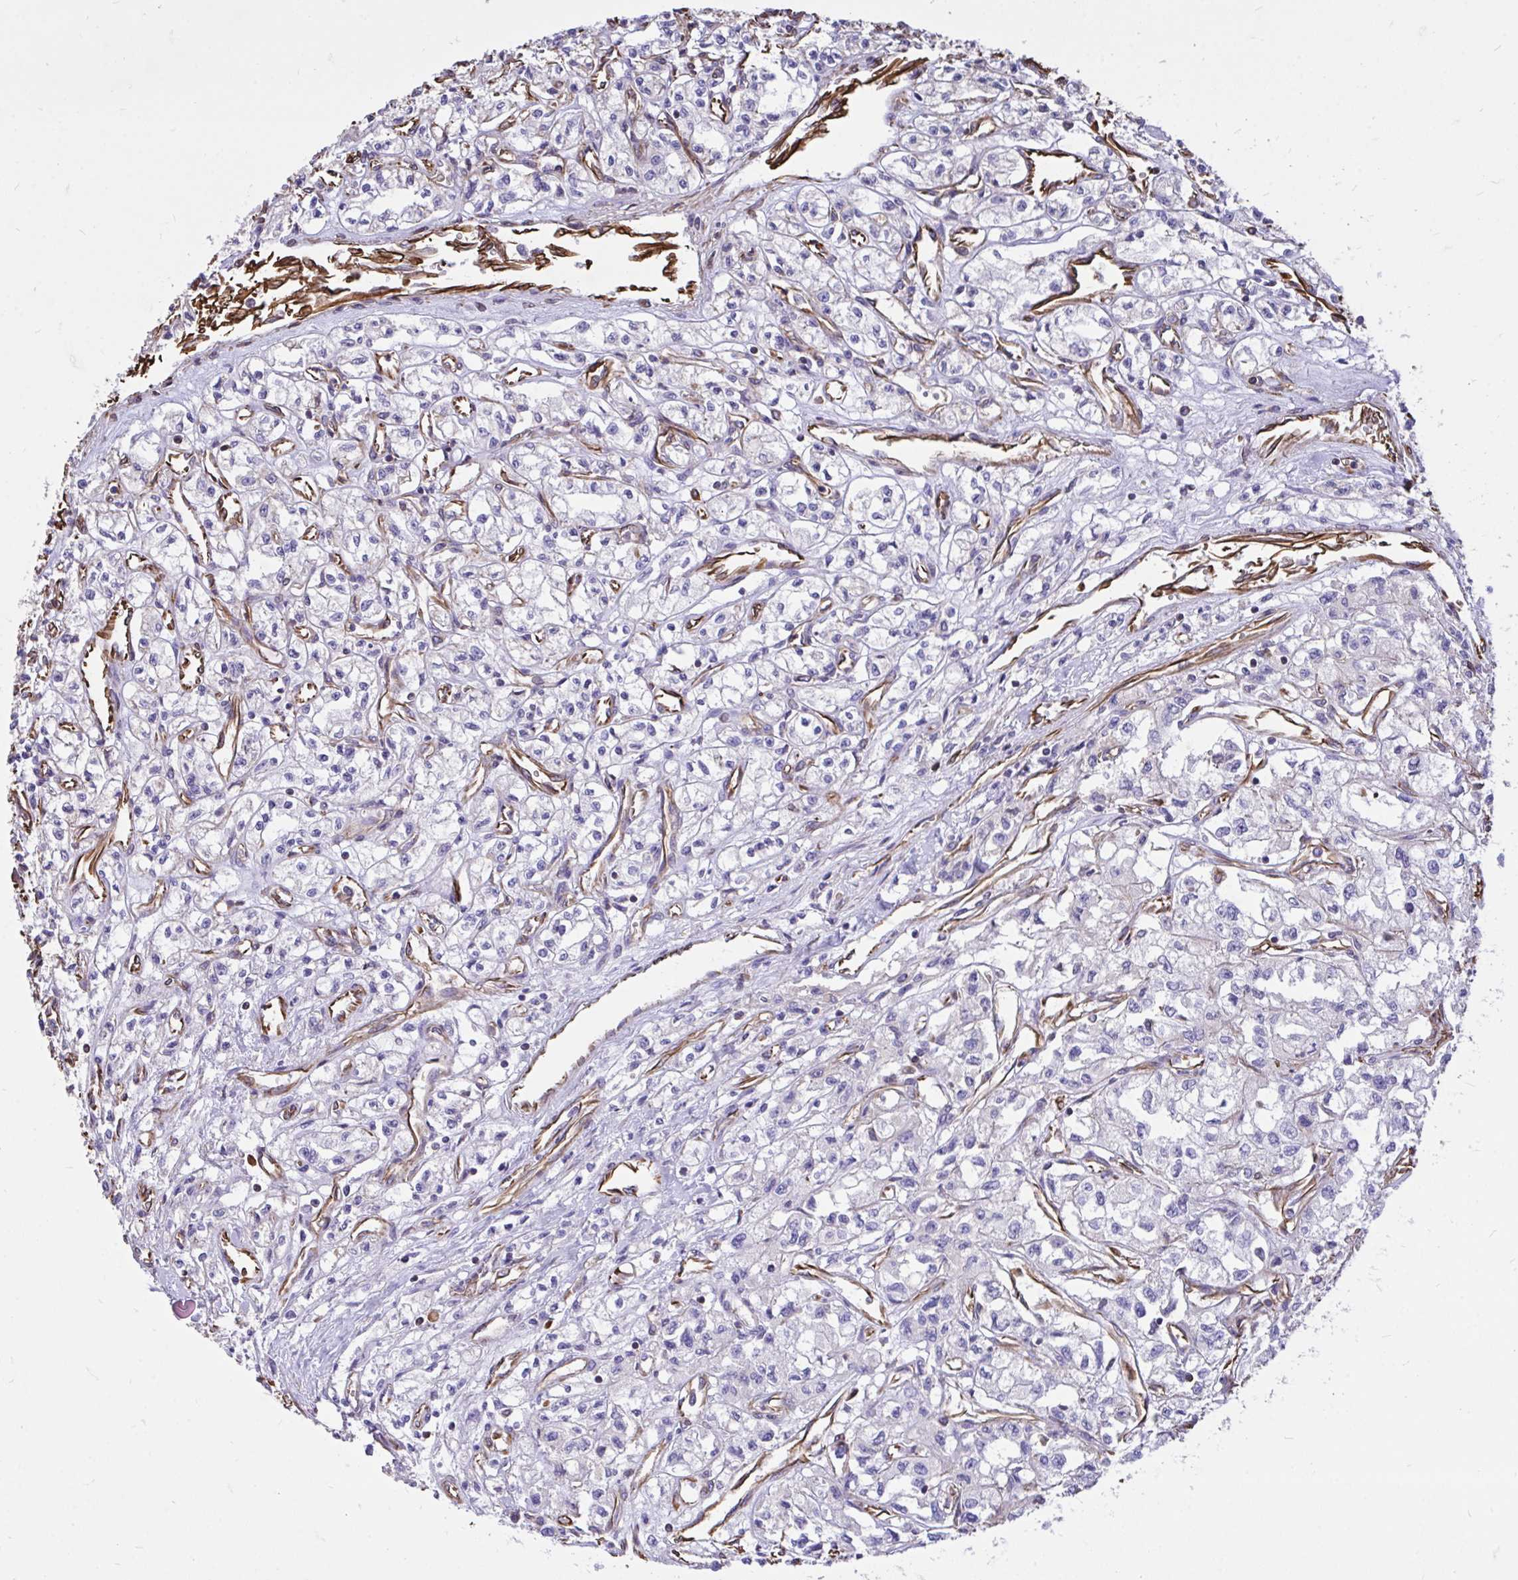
{"staining": {"intensity": "negative", "quantity": "none", "location": "none"}, "tissue": "renal cancer", "cell_type": "Tumor cells", "image_type": "cancer", "snomed": [{"axis": "morphology", "description": "Adenocarcinoma, NOS"}, {"axis": "topography", "description": "Kidney"}], "caption": "The histopathology image shows no significant positivity in tumor cells of renal cancer.", "gene": "RNF103", "patient": {"sex": "male", "age": 56}}